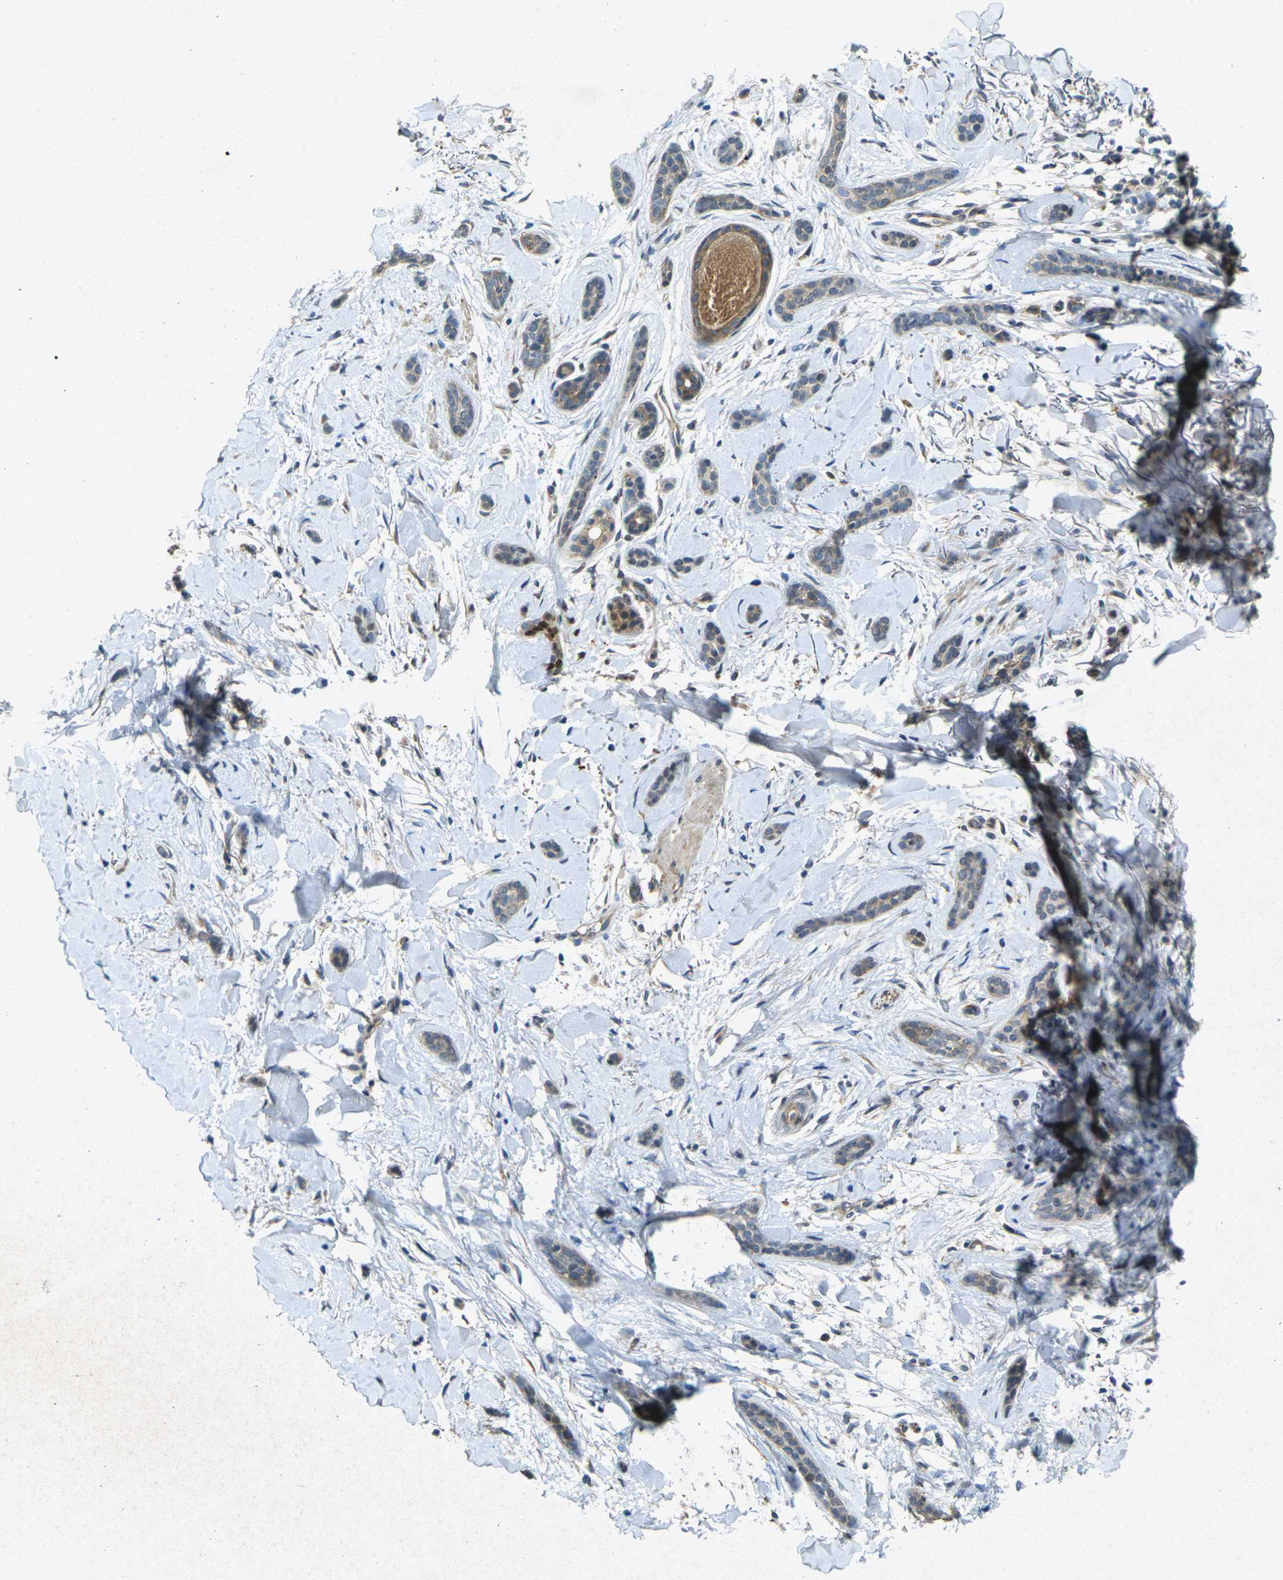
{"staining": {"intensity": "weak", "quantity": ">75%", "location": "cytoplasmic/membranous"}, "tissue": "skin cancer", "cell_type": "Tumor cells", "image_type": "cancer", "snomed": [{"axis": "morphology", "description": "Basal cell carcinoma"}, {"axis": "topography", "description": "Skin"}], "caption": "Immunohistochemistry (IHC) histopathology image of neoplastic tissue: human basal cell carcinoma (skin) stained using immunohistochemistry reveals low levels of weak protein expression localized specifically in the cytoplasmic/membranous of tumor cells, appearing as a cytoplasmic/membranous brown color.", "gene": "RGMA", "patient": {"sex": "female", "age": 58}}